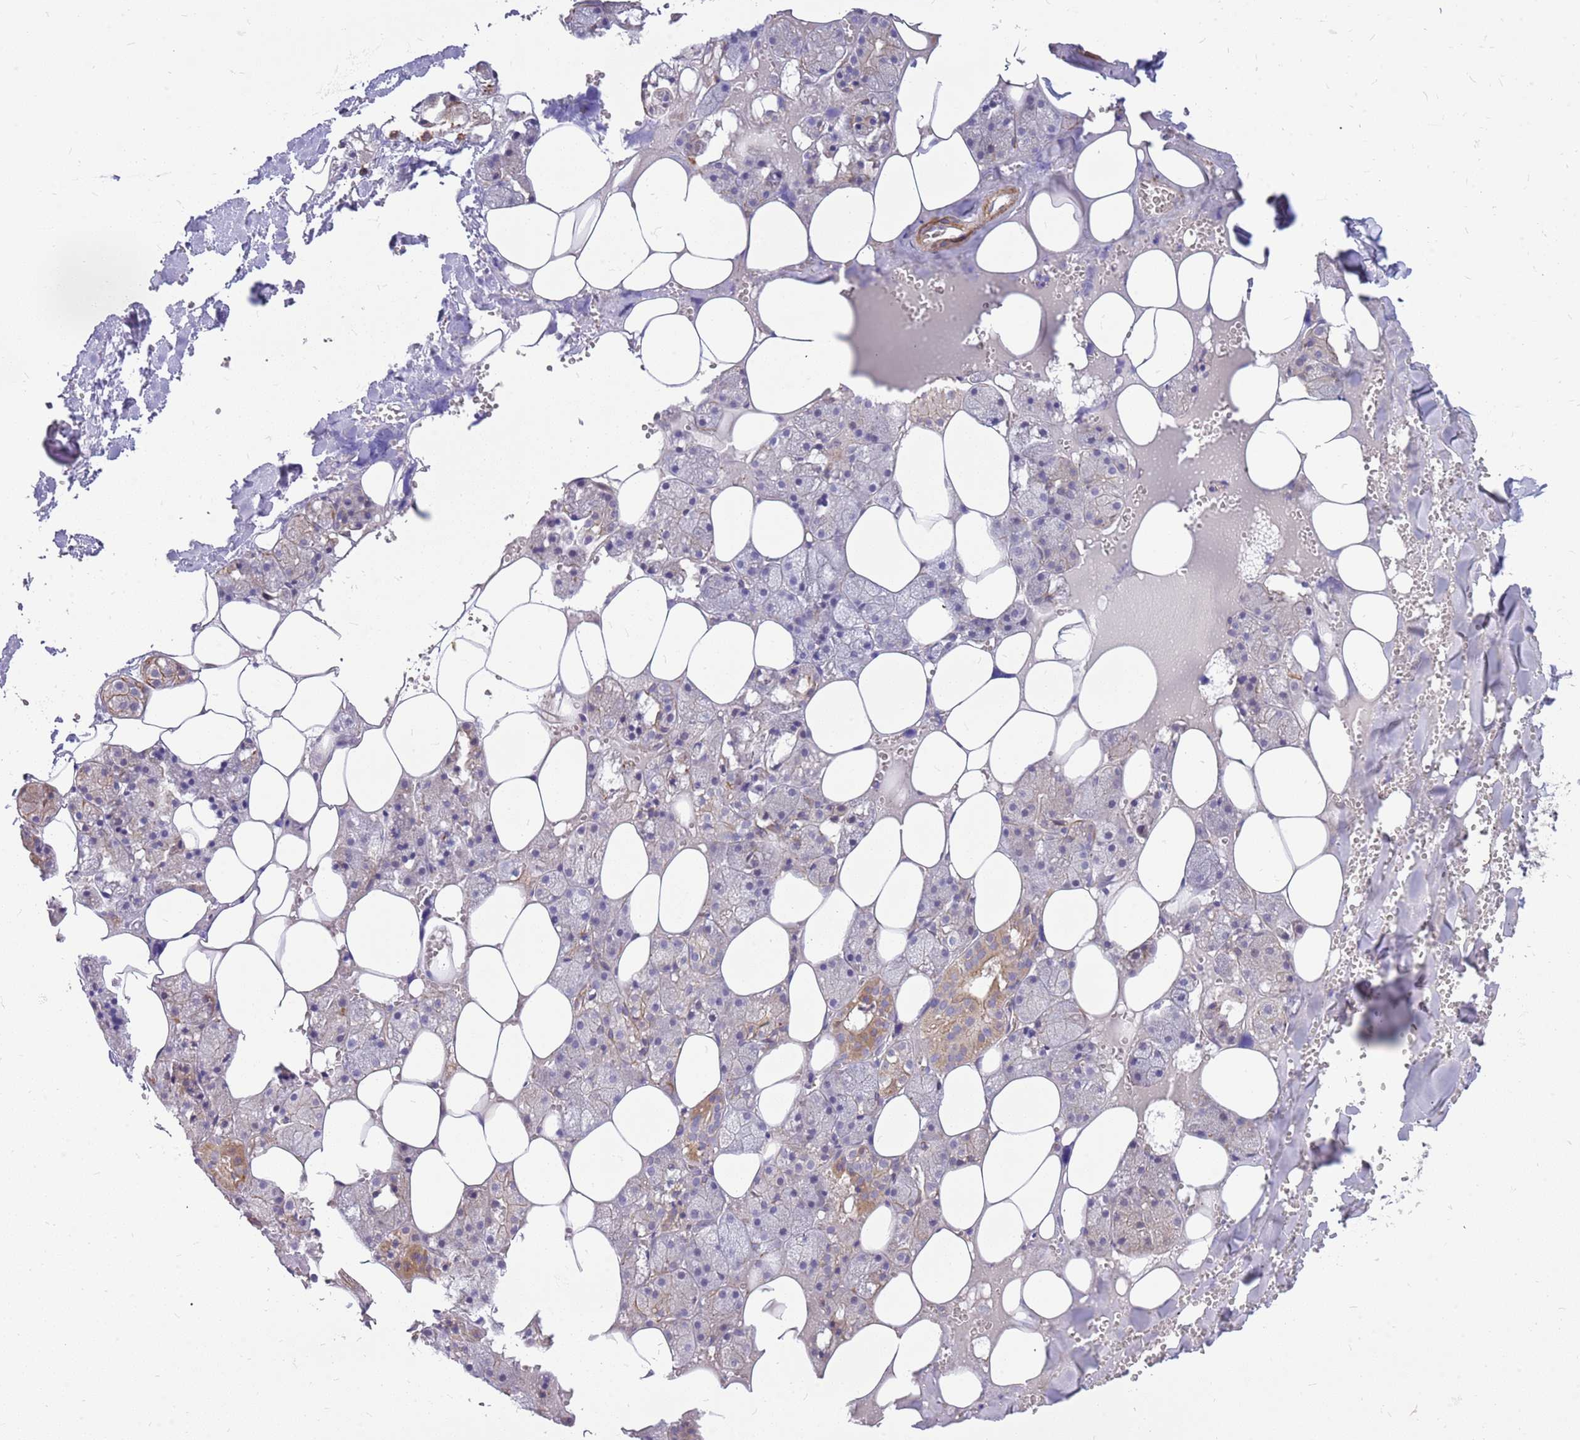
{"staining": {"intensity": "weak", "quantity": "<25%", "location": "cytoplasmic/membranous"}, "tissue": "salivary gland", "cell_type": "Glandular cells", "image_type": "normal", "snomed": [{"axis": "morphology", "description": "Normal tissue, NOS"}, {"axis": "topography", "description": "Salivary gland"}], "caption": "Protein analysis of normal salivary gland exhibits no significant positivity in glandular cells.", "gene": "MVD", "patient": {"sex": "male", "age": 62}}